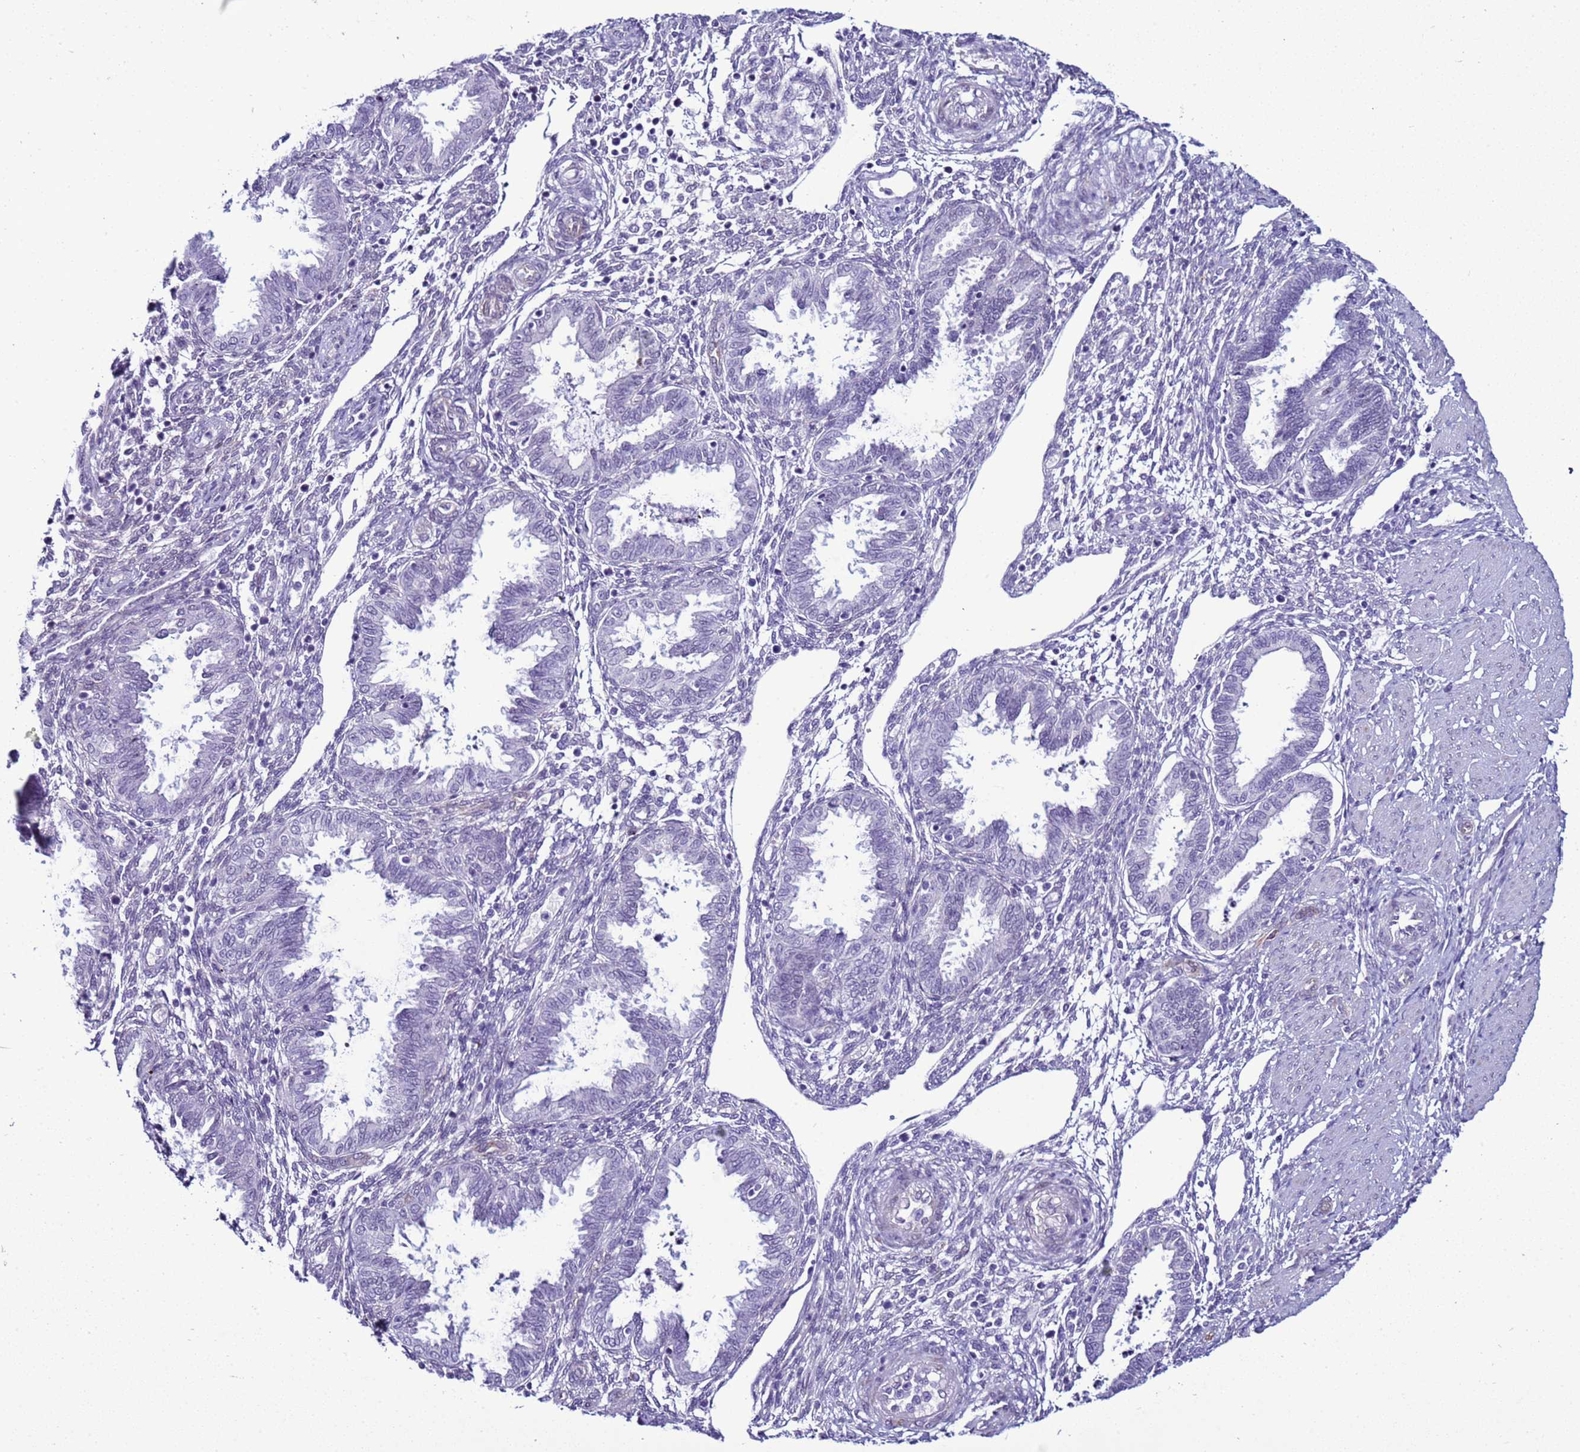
{"staining": {"intensity": "negative", "quantity": "none", "location": "none"}, "tissue": "endometrium", "cell_type": "Cells in endometrial stroma", "image_type": "normal", "snomed": [{"axis": "morphology", "description": "Normal tissue, NOS"}, {"axis": "topography", "description": "Endometrium"}], "caption": "Cells in endometrial stroma show no significant expression in normal endometrium. (DAB (3,3'-diaminobenzidine) immunohistochemistry with hematoxylin counter stain).", "gene": "LRRC10B", "patient": {"sex": "female", "age": 33}}